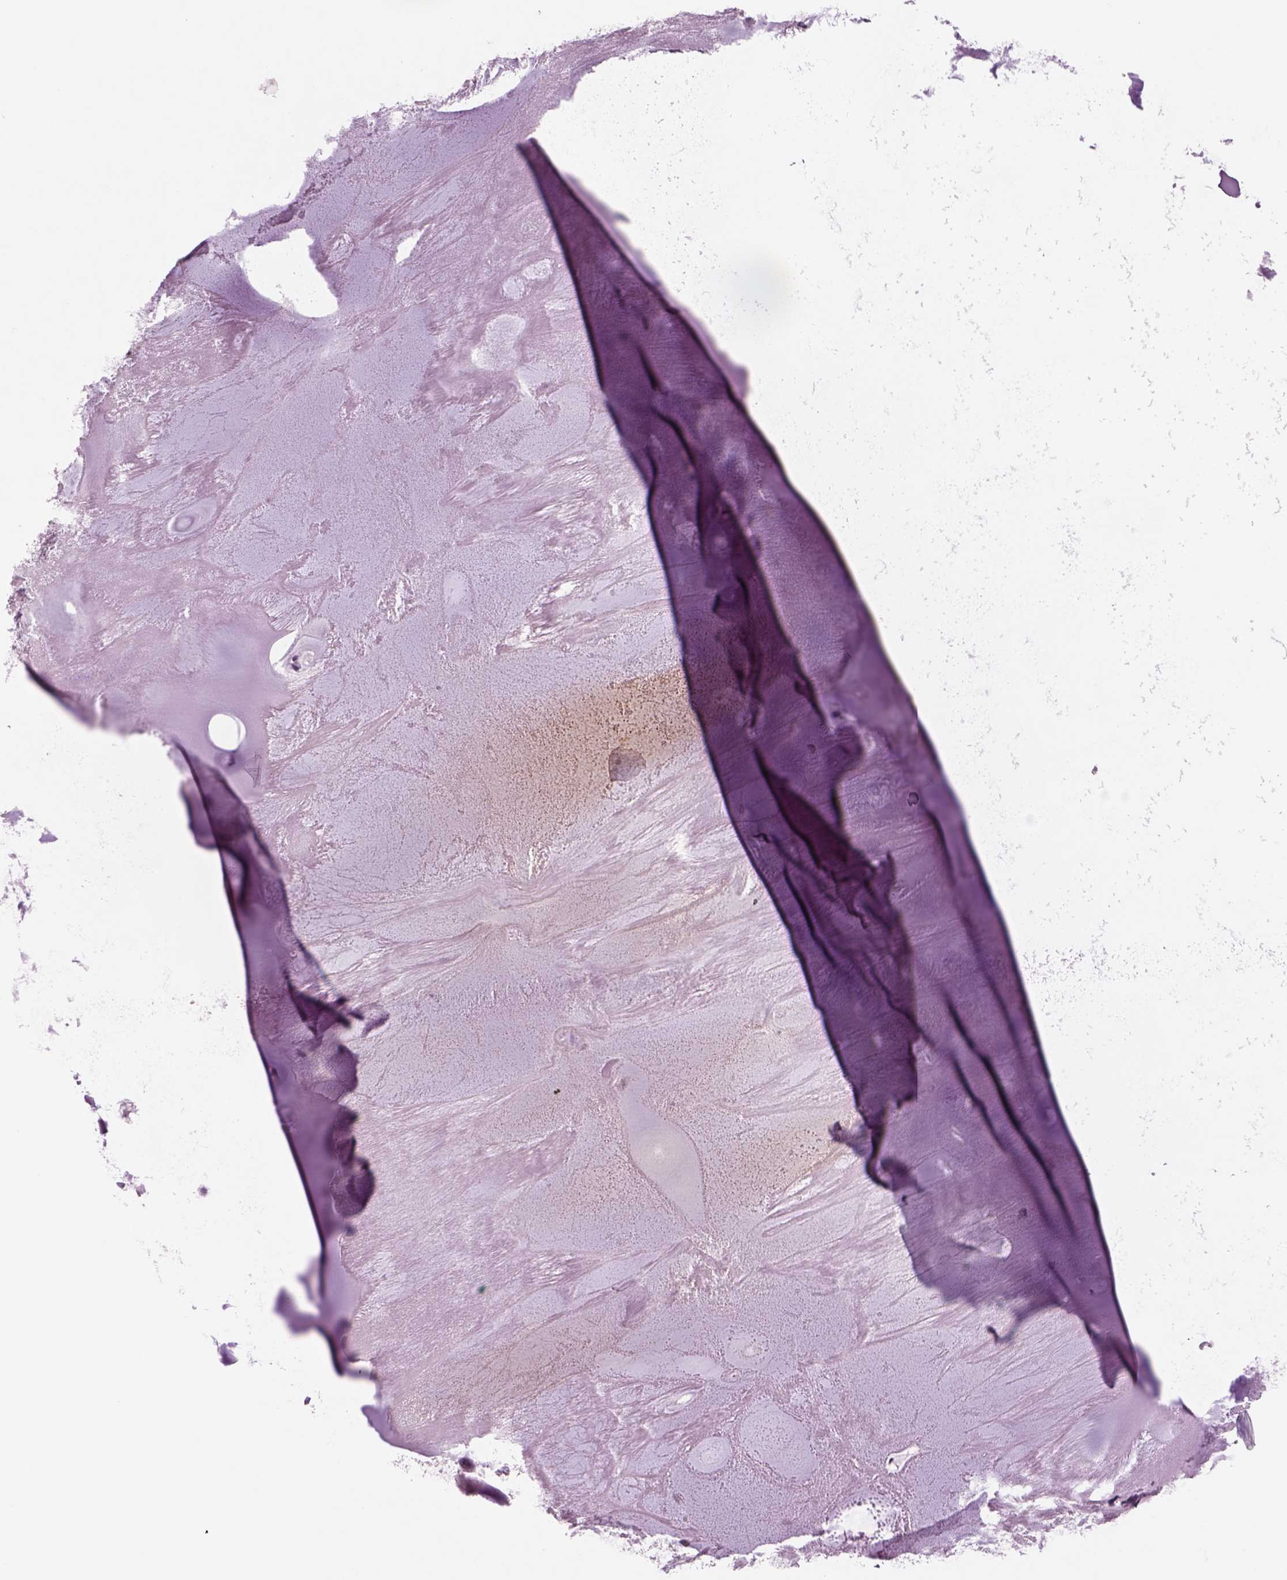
{"staining": {"intensity": "negative", "quantity": "none", "location": "none"}, "tissue": "adipose tissue", "cell_type": "Adipocytes", "image_type": "normal", "snomed": [{"axis": "morphology", "description": "Normal tissue, NOS"}, {"axis": "morphology", "description": "Squamous cell carcinoma, NOS"}, {"axis": "topography", "description": "Cartilage tissue"}, {"axis": "topography", "description": "Lung"}], "caption": "DAB (3,3'-diaminobenzidine) immunohistochemical staining of normal human adipose tissue displays no significant staining in adipocytes.", "gene": "RHO", "patient": {"sex": "male", "age": 66}}